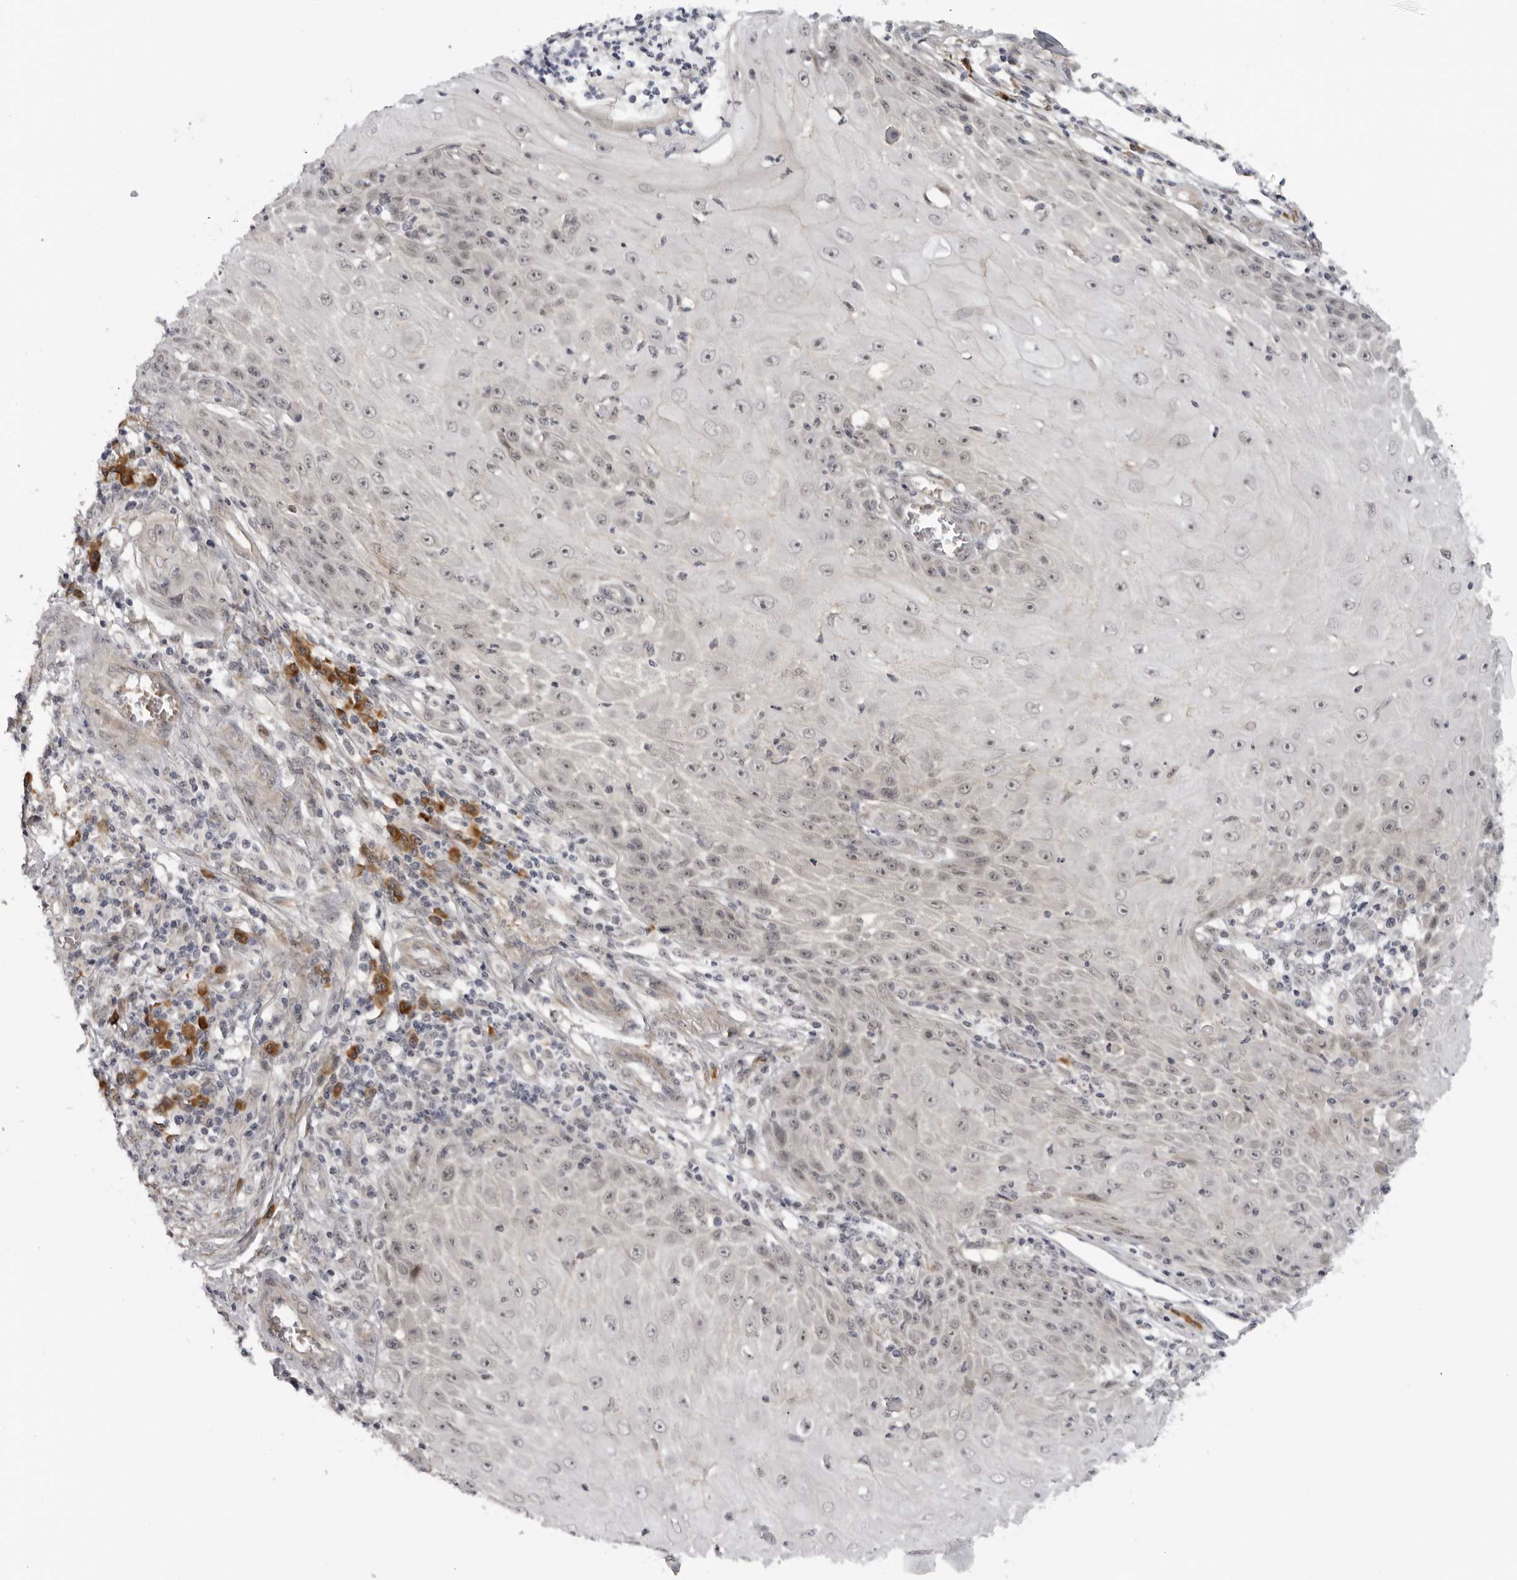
{"staining": {"intensity": "weak", "quantity": ">75%", "location": "nuclear"}, "tissue": "skin cancer", "cell_type": "Tumor cells", "image_type": "cancer", "snomed": [{"axis": "morphology", "description": "Squamous cell carcinoma, NOS"}, {"axis": "topography", "description": "Skin"}], "caption": "The photomicrograph exhibits staining of squamous cell carcinoma (skin), revealing weak nuclear protein positivity (brown color) within tumor cells.", "gene": "ALPK2", "patient": {"sex": "female", "age": 73}}